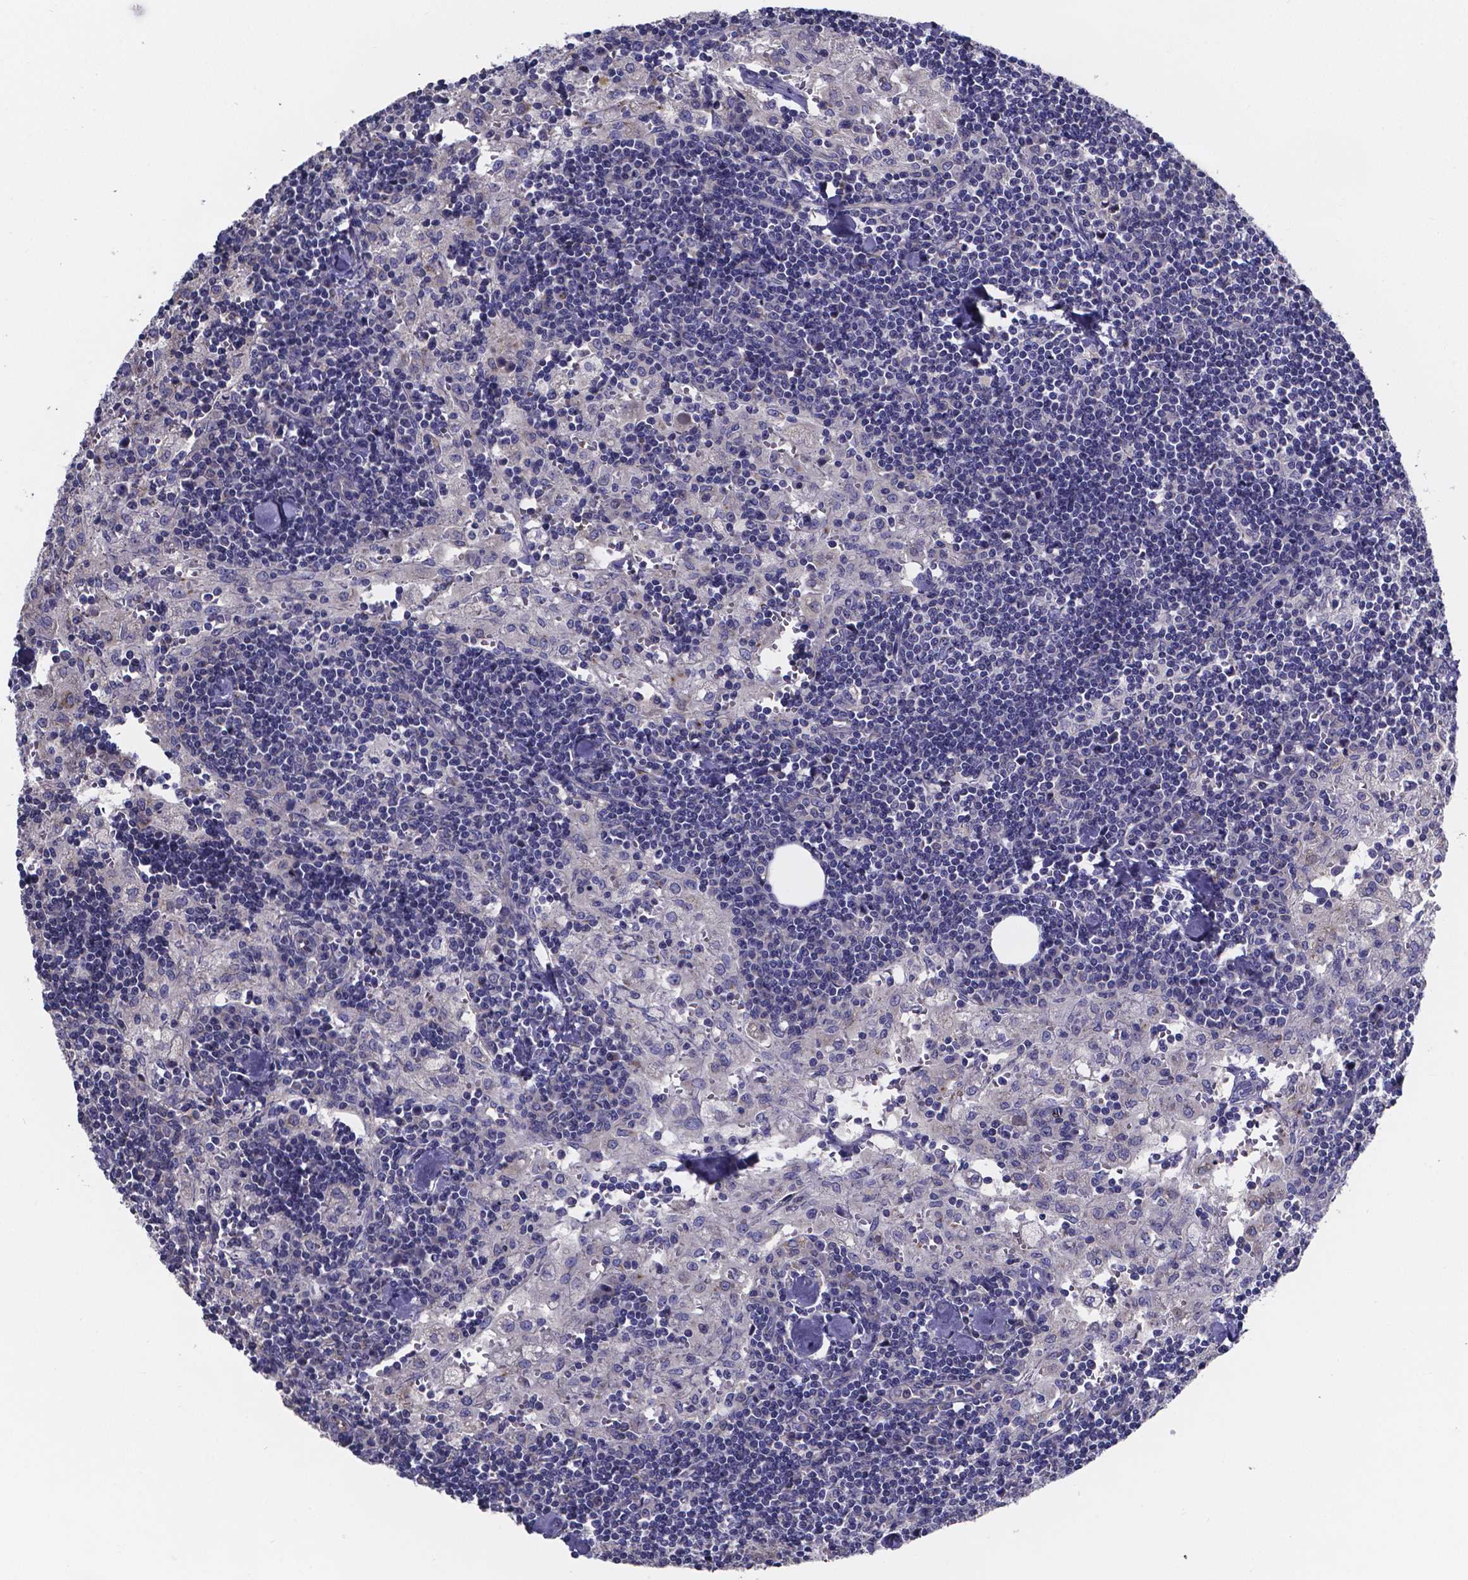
{"staining": {"intensity": "negative", "quantity": "none", "location": "none"}, "tissue": "lymph node", "cell_type": "Germinal center cells", "image_type": "normal", "snomed": [{"axis": "morphology", "description": "Normal tissue, NOS"}, {"axis": "topography", "description": "Lymph node"}], "caption": "IHC image of unremarkable lymph node: human lymph node stained with DAB demonstrates no significant protein staining in germinal center cells.", "gene": "SFRP4", "patient": {"sex": "male", "age": 55}}